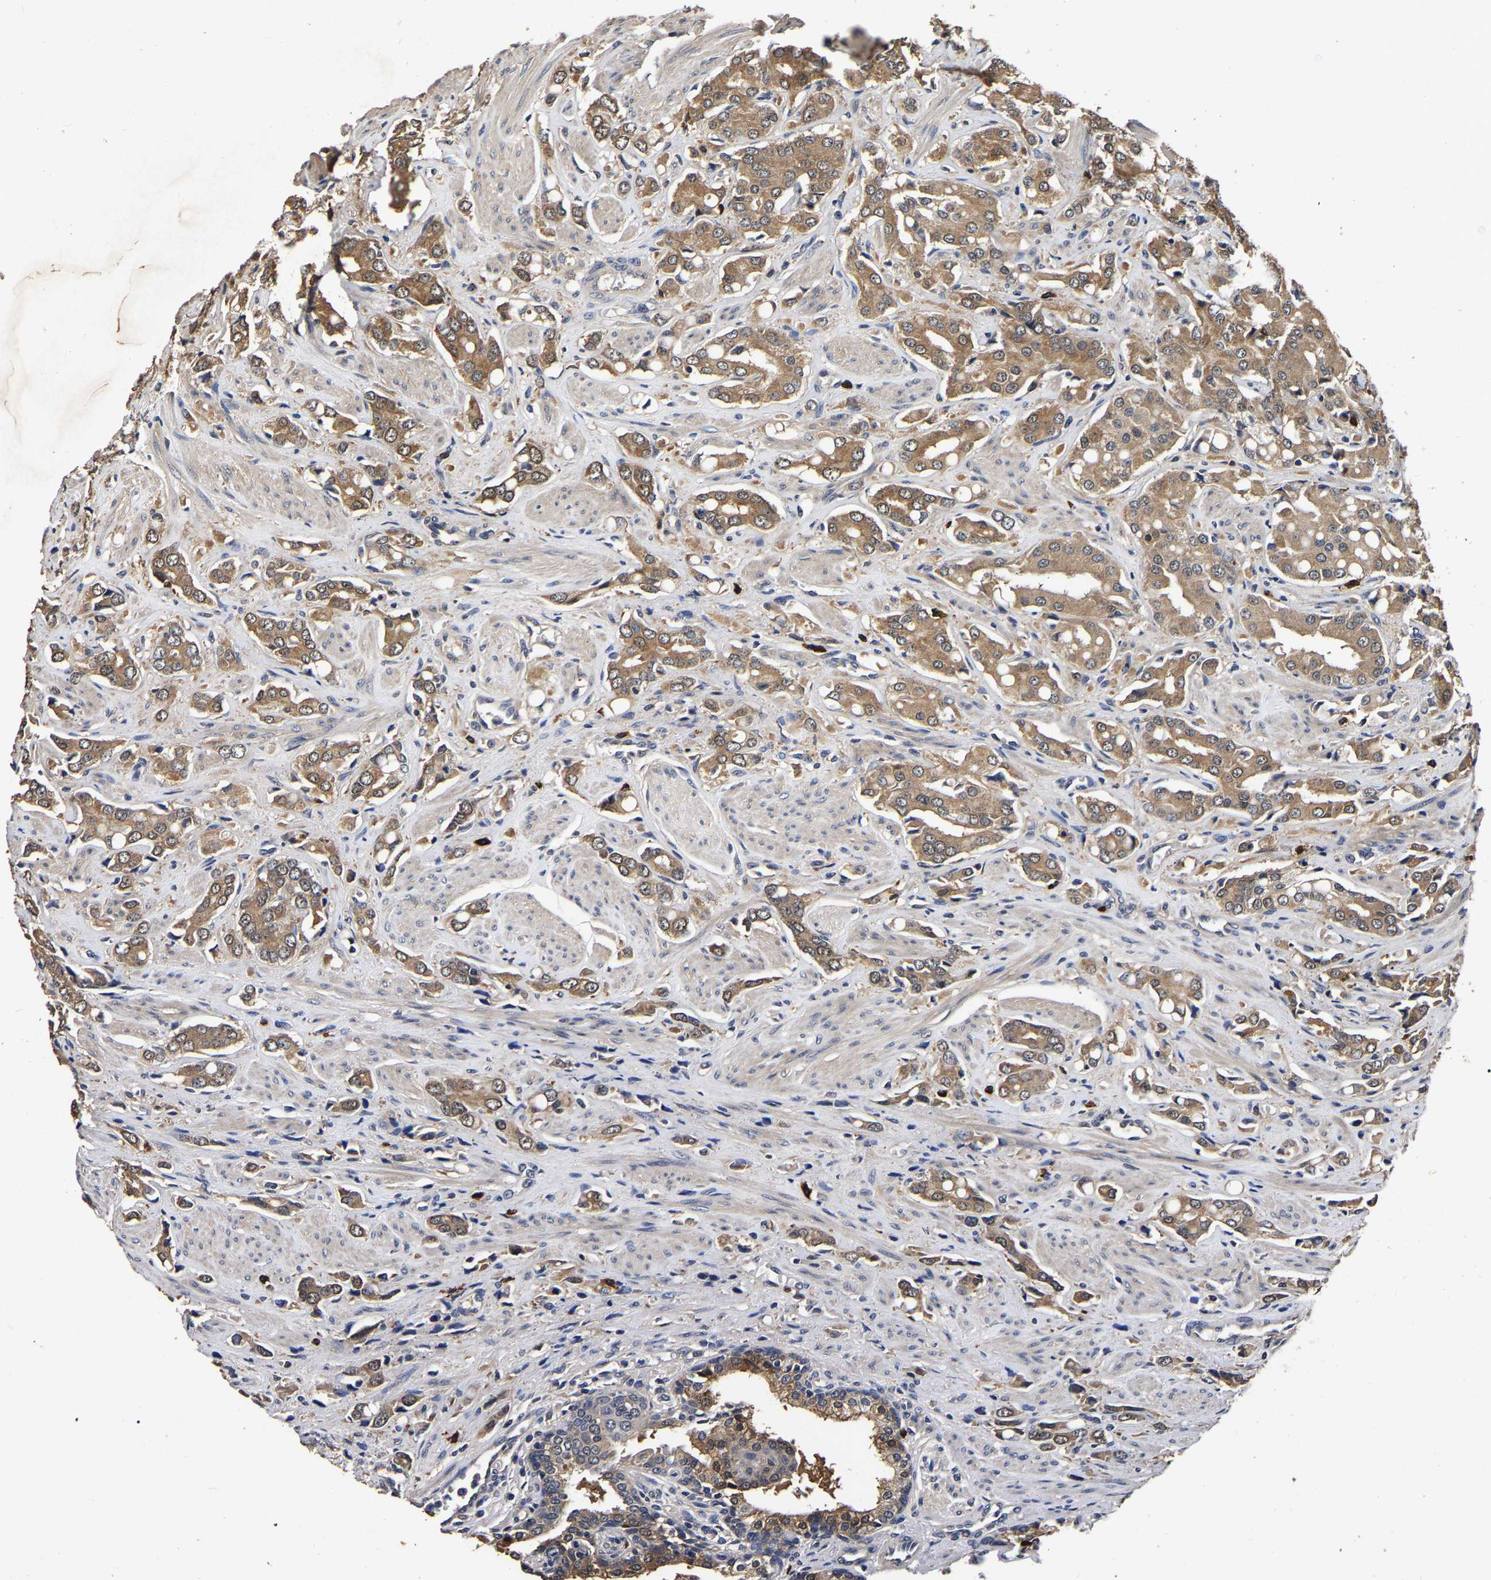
{"staining": {"intensity": "moderate", "quantity": ">75%", "location": "cytoplasmic/membranous"}, "tissue": "prostate cancer", "cell_type": "Tumor cells", "image_type": "cancer", "snomed": [{"axis": "morphology", "description": "Adenocarcinoma, High grade"}, {"axis": "topography", "description": "Prostate"}], "caption": "A micrograph of human prostate cancer stained for a protein demonstrates moderate cytoplasmic/membranous brown staining in tumor cells.", "gene": "STK32C", "patient": {"sex": "male", "age": 52}}